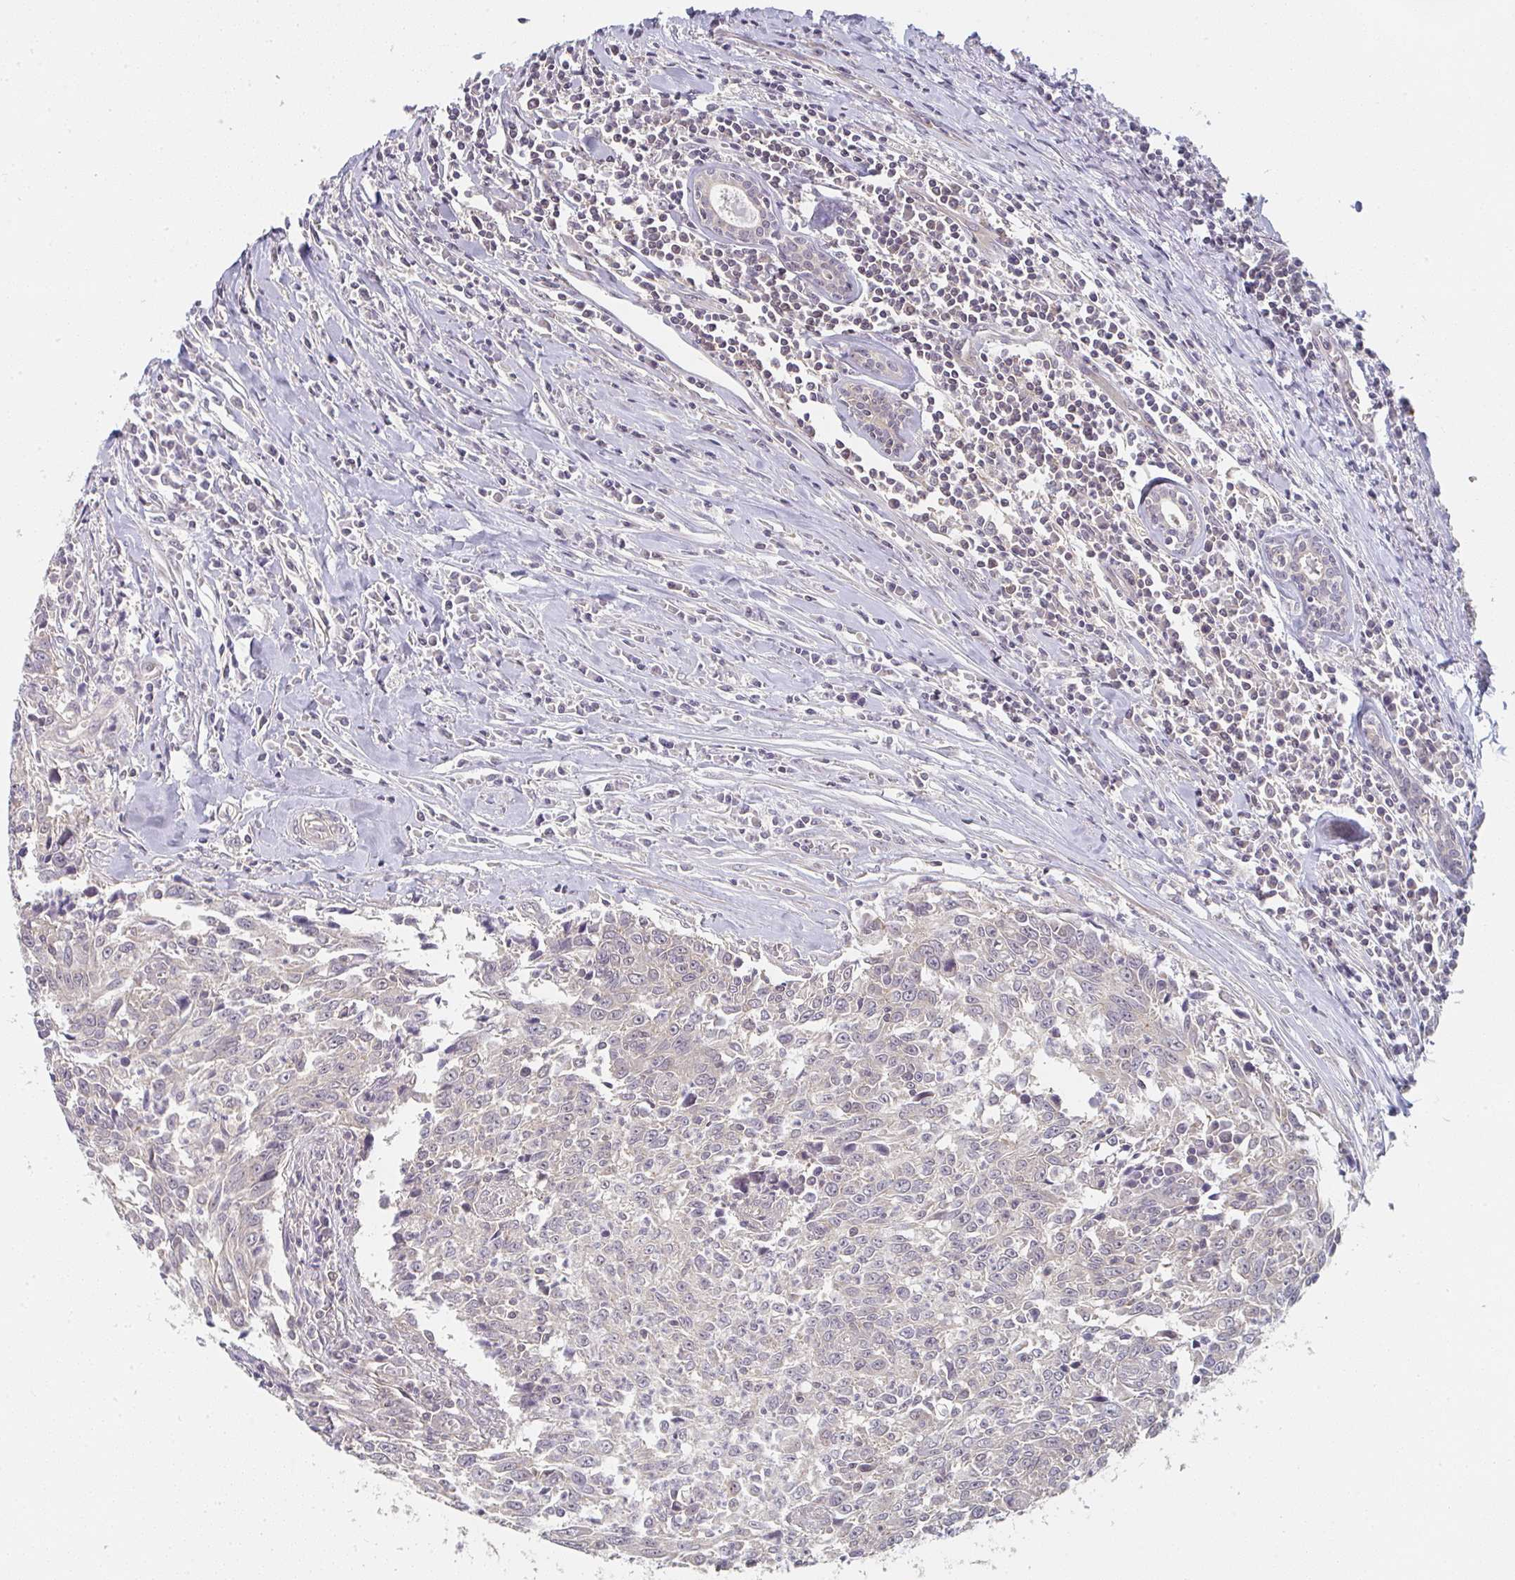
{"staining": {"intensity": "weak", "quantity": "<25%", "location": "cytoplasmic/membranous"}, "tissue": "breast cancer", "cell_type": "Tumor cells", "image_type": "cancer", "snomed": [{"axis": "morphology", "description": "Duct carcinoma"}, {"axis": "topography", "description": "Breast"}], "caption": "Immunohistochemistry of breast cancer (intraductal carcinoma) exhibits no expression in tumor cells. (DAB IHC, high magnification).", "gene": "RANGRF", "patient": {"sex": "female", "age": 50}}